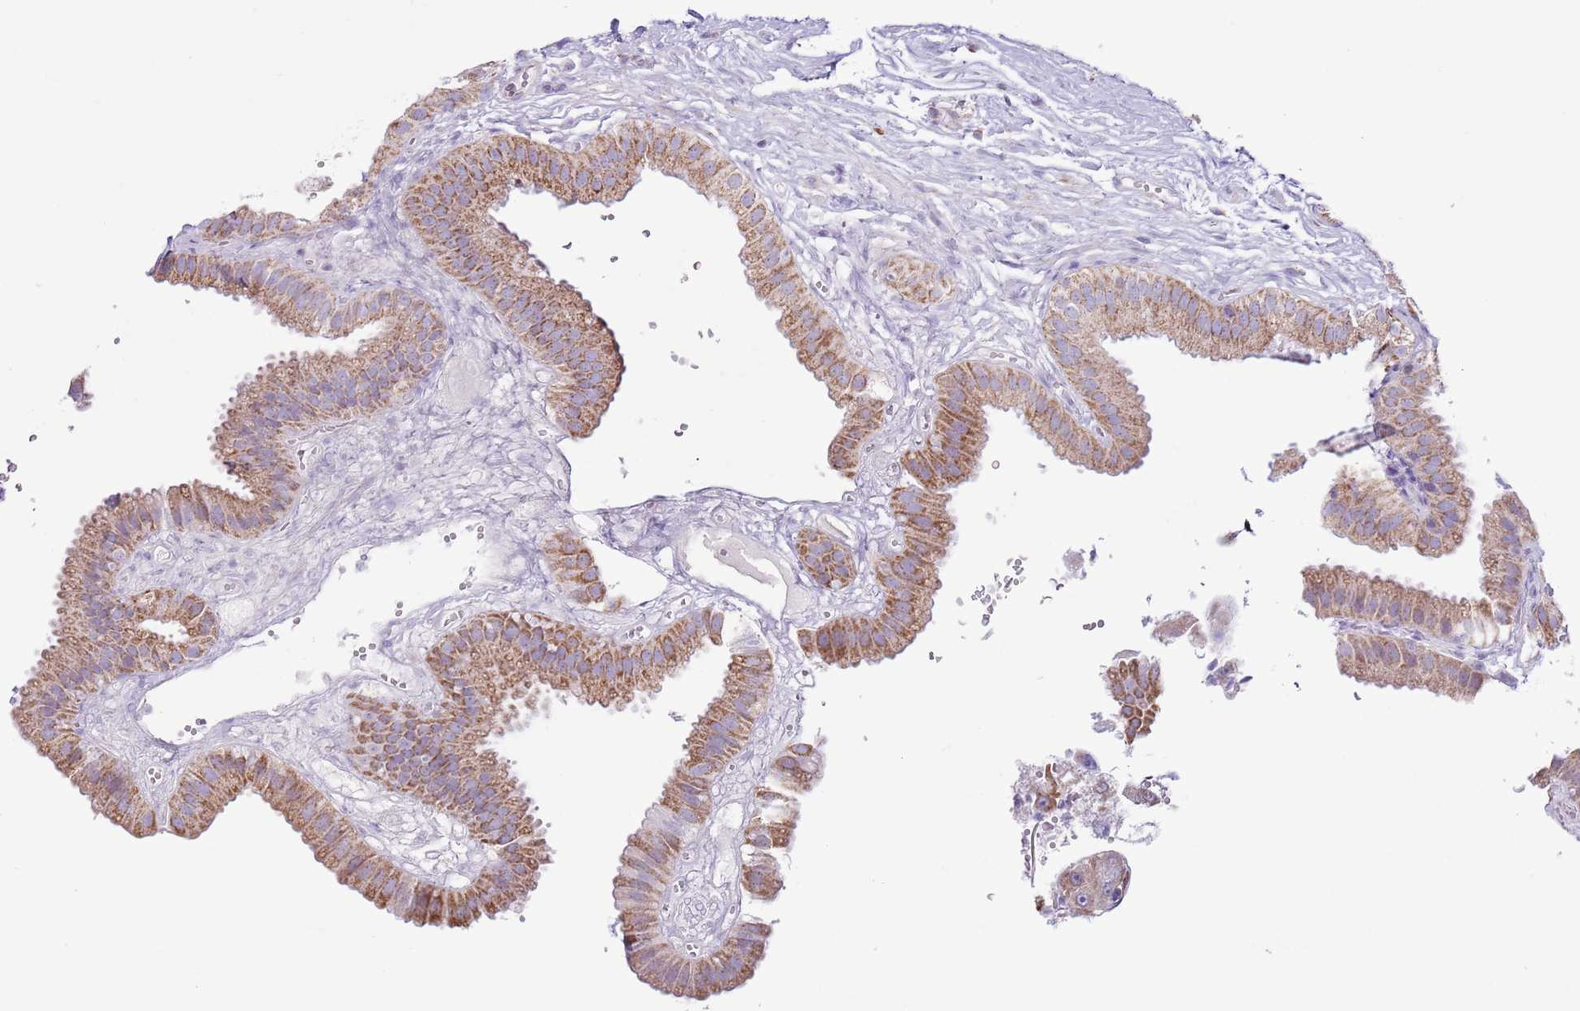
{"staining": {"intensity": "moderate", "quantity": "25%-75%", "location": "cytoplasmic/membranous"}, "tissue": "gallbladder", "cell_type": "Glandular cells", "image_type": "normal", "snomed": [{"axis": "morphology", "description": "Normal tissue, NOS"}, {"axis": "topography", "description": "Gallbladder"}], "caption": "Protein staining of benign gallbladder displays moderate cytoplasmic/membranous positivity in about 25%-75% of glandular cells. The staining was performed using DAB, with brown indicating positive protein expression. Nuclei are stained blue with hematoxylin.", "gene": "ATP6V1B1", "patient": {"sex": "female", "age": 61}}